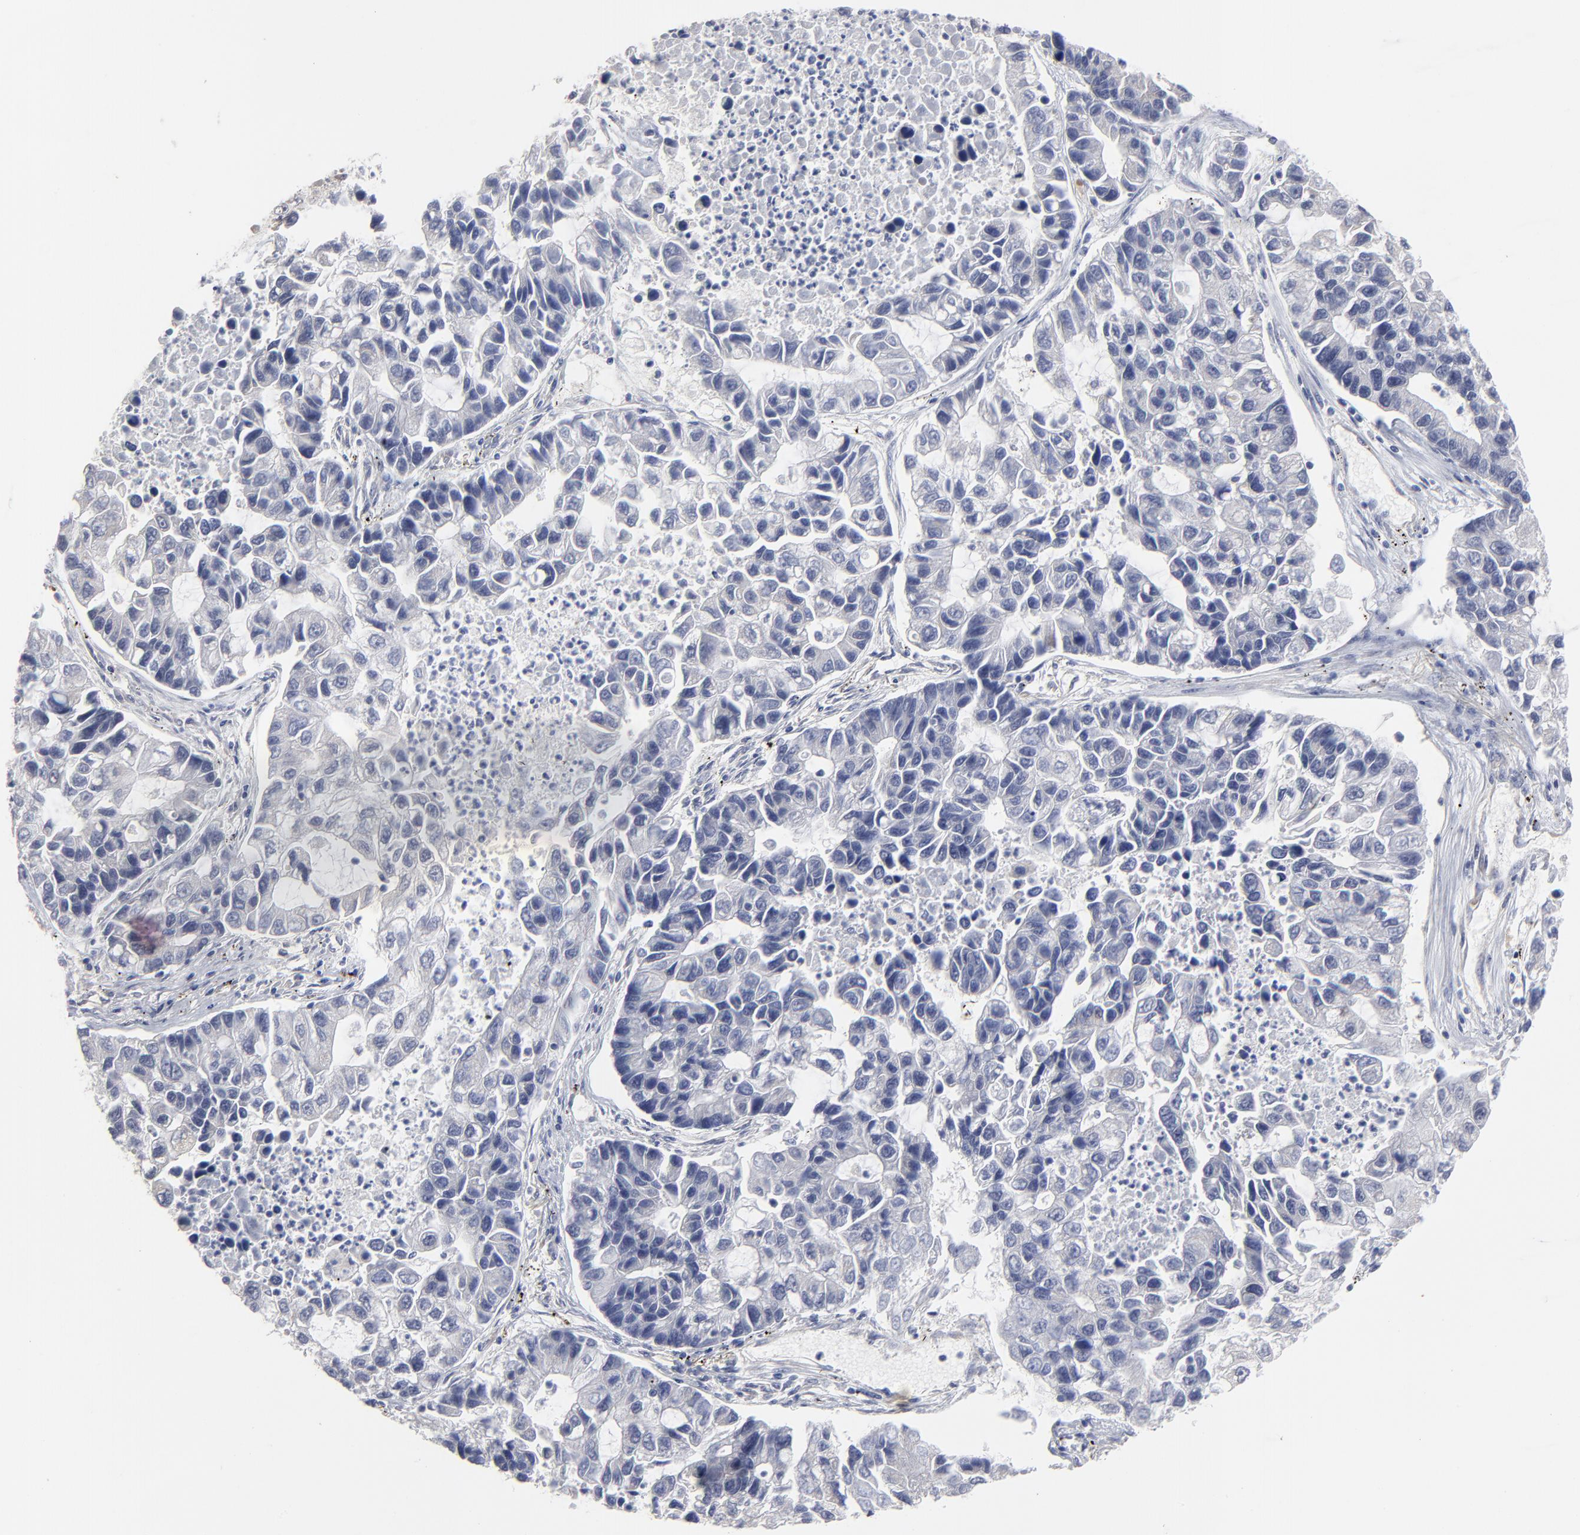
{"staining": {"intensity": "negative", "quantity": "none", "location": "none"}, "tissue": "lung cancer", "cell_type": "Tumor cells", "image_type": "cancer", "snomed": [{"axis": "morphology", "description": "Adenocarcinoma, NOS"}, {"axis": "topography", "description": "Lung"}], "caption": "High power microscopy photomicrograph of an immunohistochemistry (IHC) histopathology image of lung adenocarcinoma, revealing no significant positivity in tumor cells.", "gene": "MAGEA10", "patient": {"sex": "female", "age": 51}}